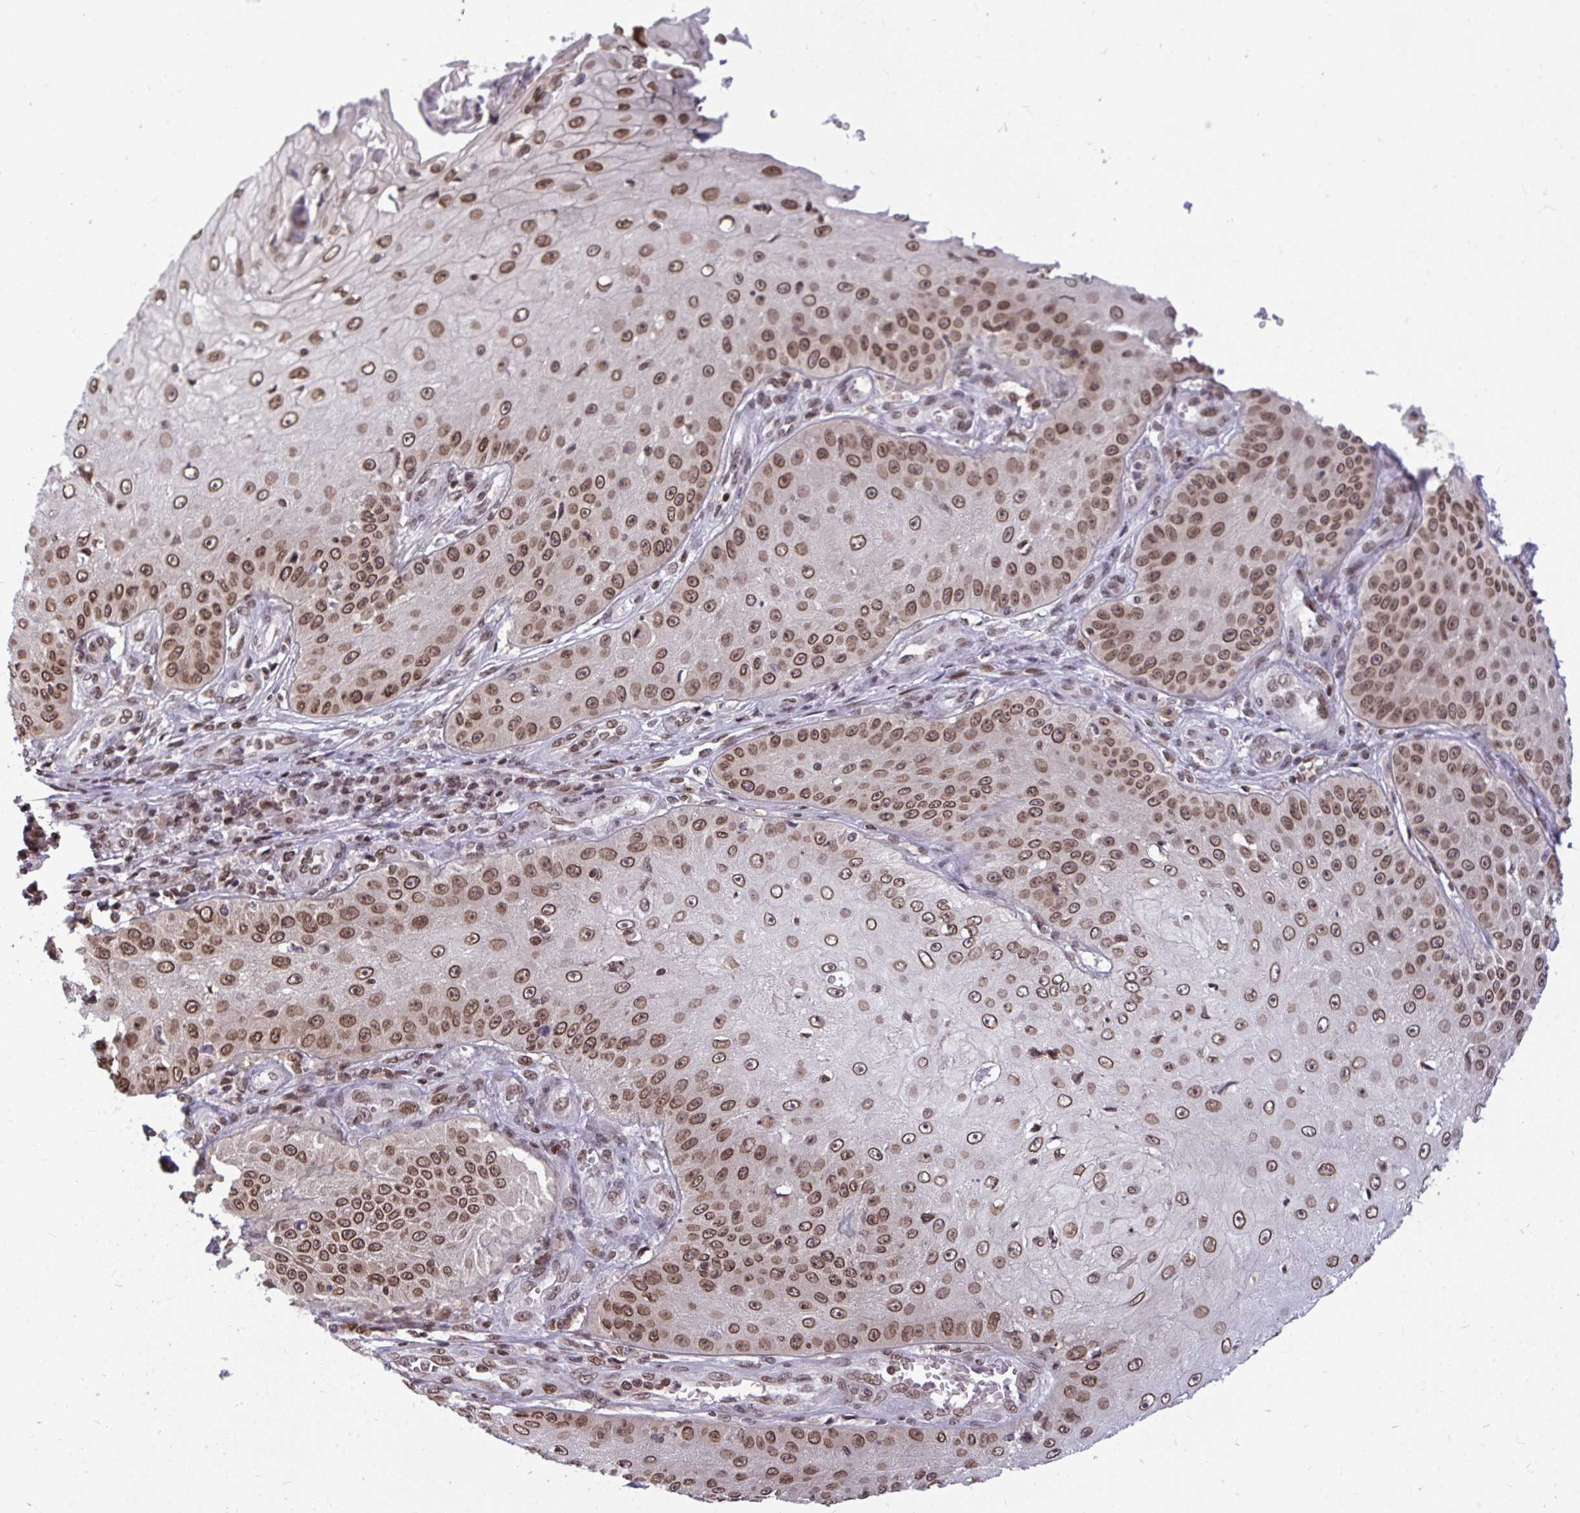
{"staining": {"intensity": "moderate", "quantity": ">75%", "location": "cytoplasmic/membranous,nuclear"}, "tissue": "skin cancer", "cell_type": "Tumor cells", "image_type": "cancer", "snomed": [{"axis": "morphology", "description": "Squamous cell carcinoma, NOS"}, {"axis": "topography", "description": "Skin"}], "caption": "Skin squamous cell carcinoma was stained to show a protein in brown. There is medium levels of moderate cytoplasmic/membranous and nuclear staining in approximately >75% of tumor cells. Immunohistochemistry stains the protein of interest in brown and the nuclei are stained blue.", "gene": "JPT1", "patient": {"sex": "male", "age": 70}}